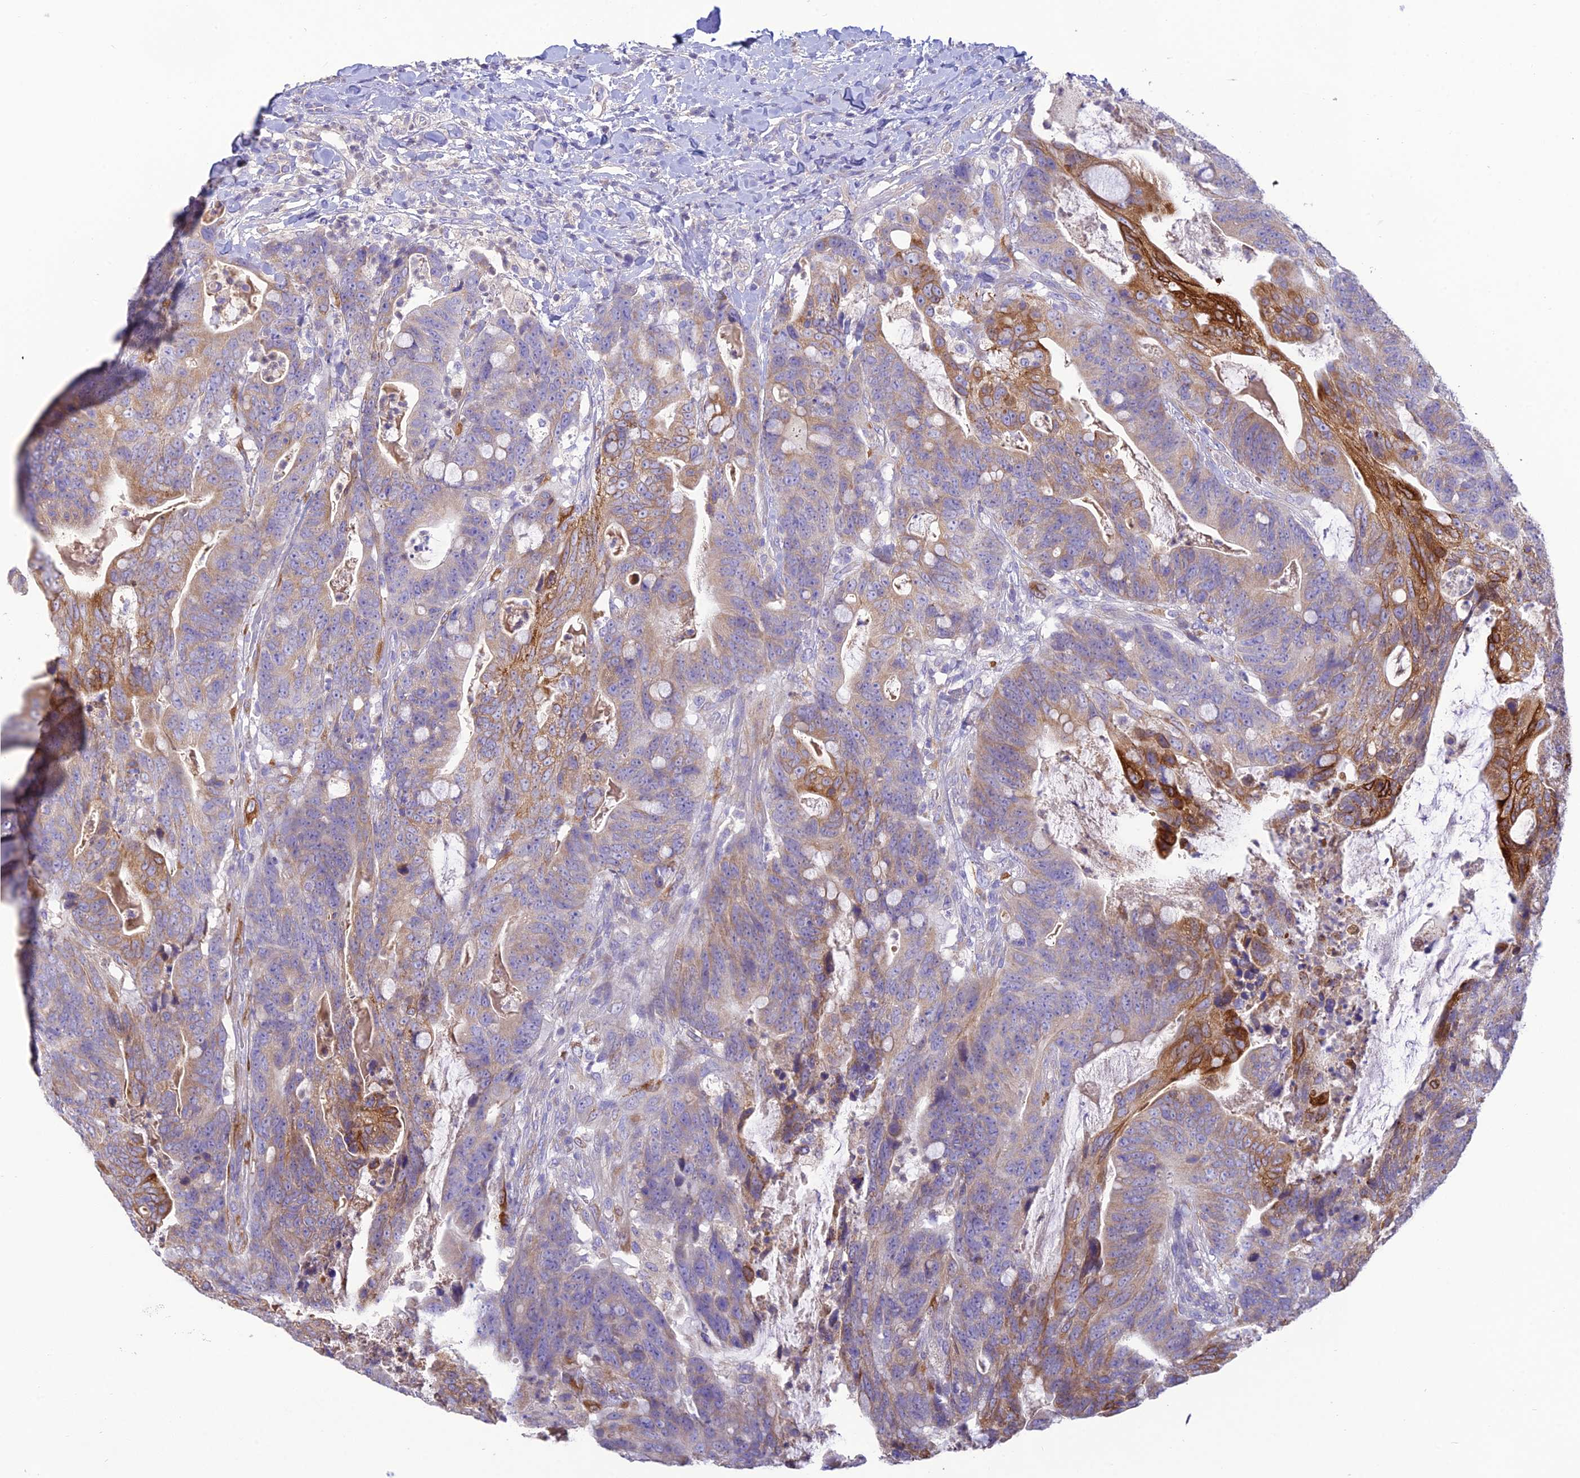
{"staining": {"intensity": "moderate", "quantity": "25%-75%", "location": "cytoplasmic/membranous"}, "tissue": "colorectal cancer", "cell_type": "Tumor cells", "image_type": "cancer", "snomed": [{"axis": "morphology", "description": "Adenocarcinoma, NOS"}, {"axis": "topography", "description": "Colon"}], "caption": "Adenocarcinoma (colorectal) stained with DAB IHC reveals medium levels of moderate cytoplasmic/membranous staining in about 25%-75% of tumor cells. The protein is shown in brown color, while the nuclei are stained blue.", "gene": "HSD17B2", "patient": {"sex": "female", "age": 82}}